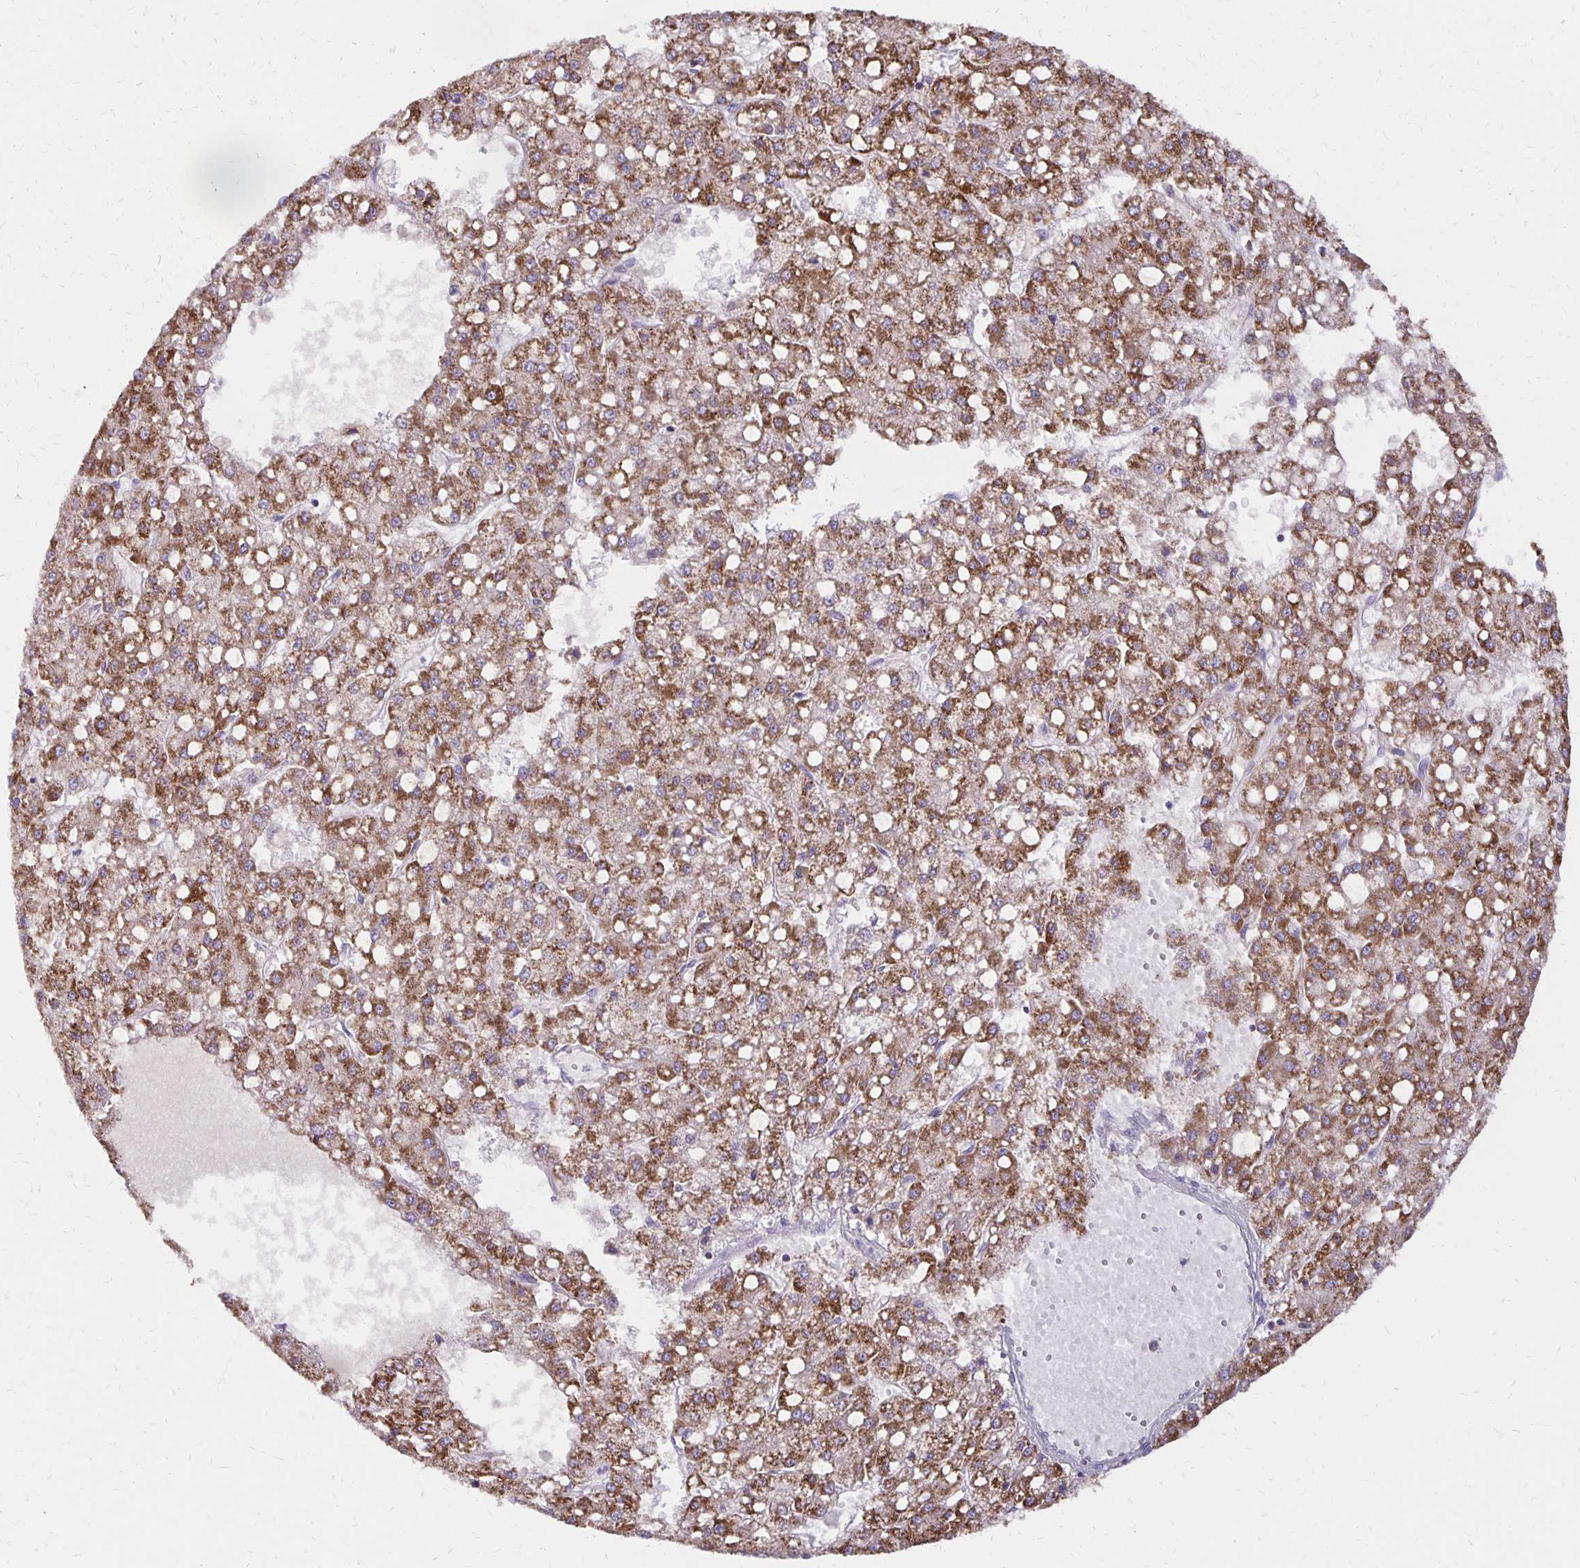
{"staining": {"intensity": "moderate", "quantity": ">75%", "location": "cytoplasmic/membranous"}, "tissue": "liver cancer", "cell_type": "Tumor cells", "image_type": "cancer", "snomed": [{"axis": "morphology", "description": "Carcinoma, Hepatocellular, NOS"}, {"axis": "topography", "description": "Liver"}], "caption": "IHC image of neoplastic tissue: liver cancer (hepatocellular carcinoma) stained using immunohistochemistry demonstrates medium levels of moderate protein expression localized specifically in the cytoplasmic/membranous of tumor cells, appearing as a cytoplasmic/membranous brown color.", "gene": "IER3", "patient": {"sex": "male", "age": 67}}